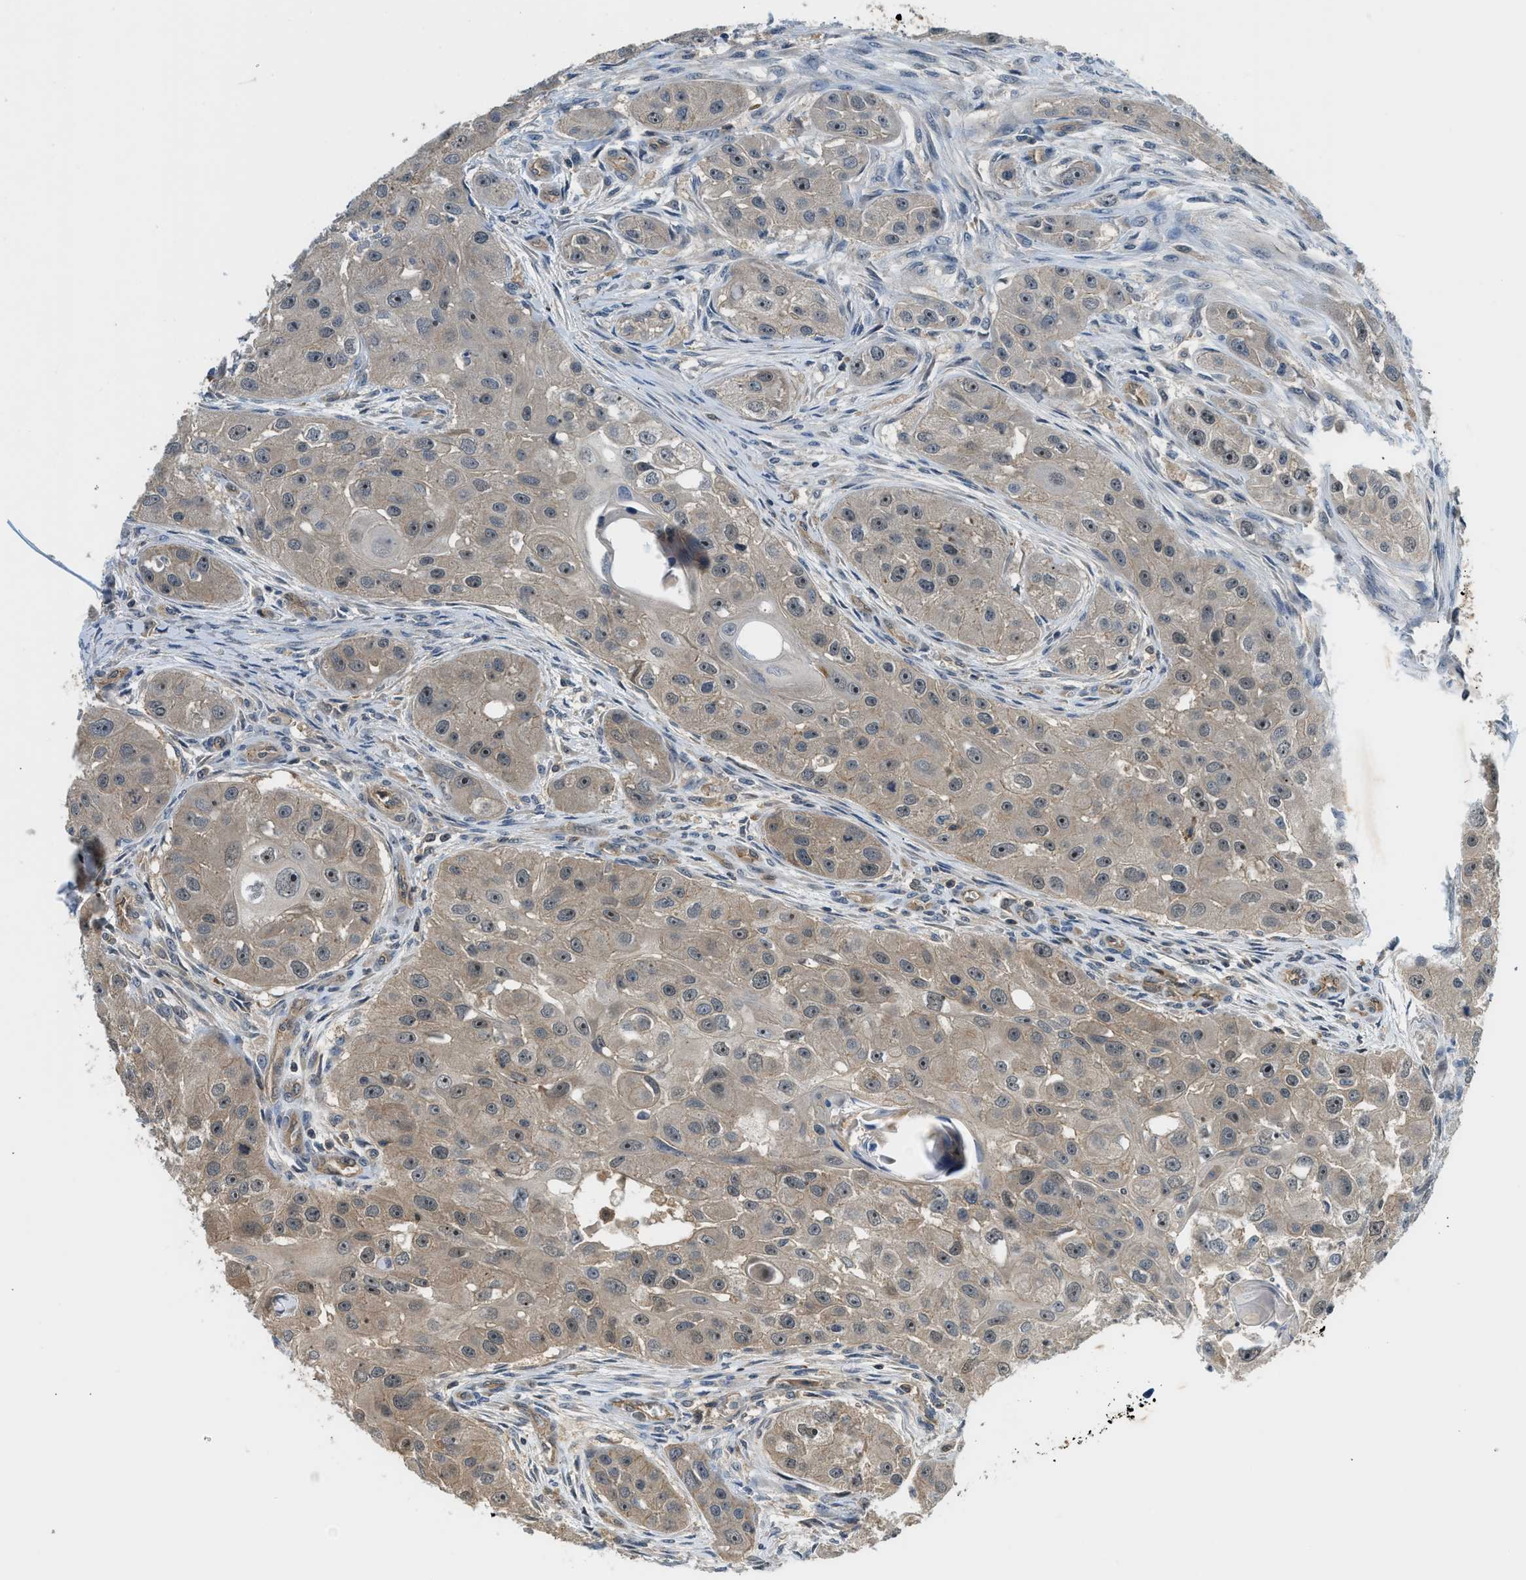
{"staining": {"intensity": "weak", "quantity": ">75%", "location": "cytoplasmic/membranous,nuclear"}, "tissue": "head and neck cancer", "cell_type": "Tumor cells", "image_type": "cancer", "snomed": [{"axis": "morphology", "description": "Normal tissue, NOS"}, {"axis": "morphology", "description": "Squamous cell carcinoma, NOS"}, {"axis": "topography", "description": "Skeletal muscle"}, {"axis": "topography", "description": "Head-Neck"}], "caption": "This is an image of immunohistochemistry (IHC) staining of head and neck cancer (squamous cell carcinoma), which shows weak positivity in the cytoplasmic/membranous and nuclear of tumor cells.", "gene": "CBLB", "patient": {"sex": "male", "age": 51}}